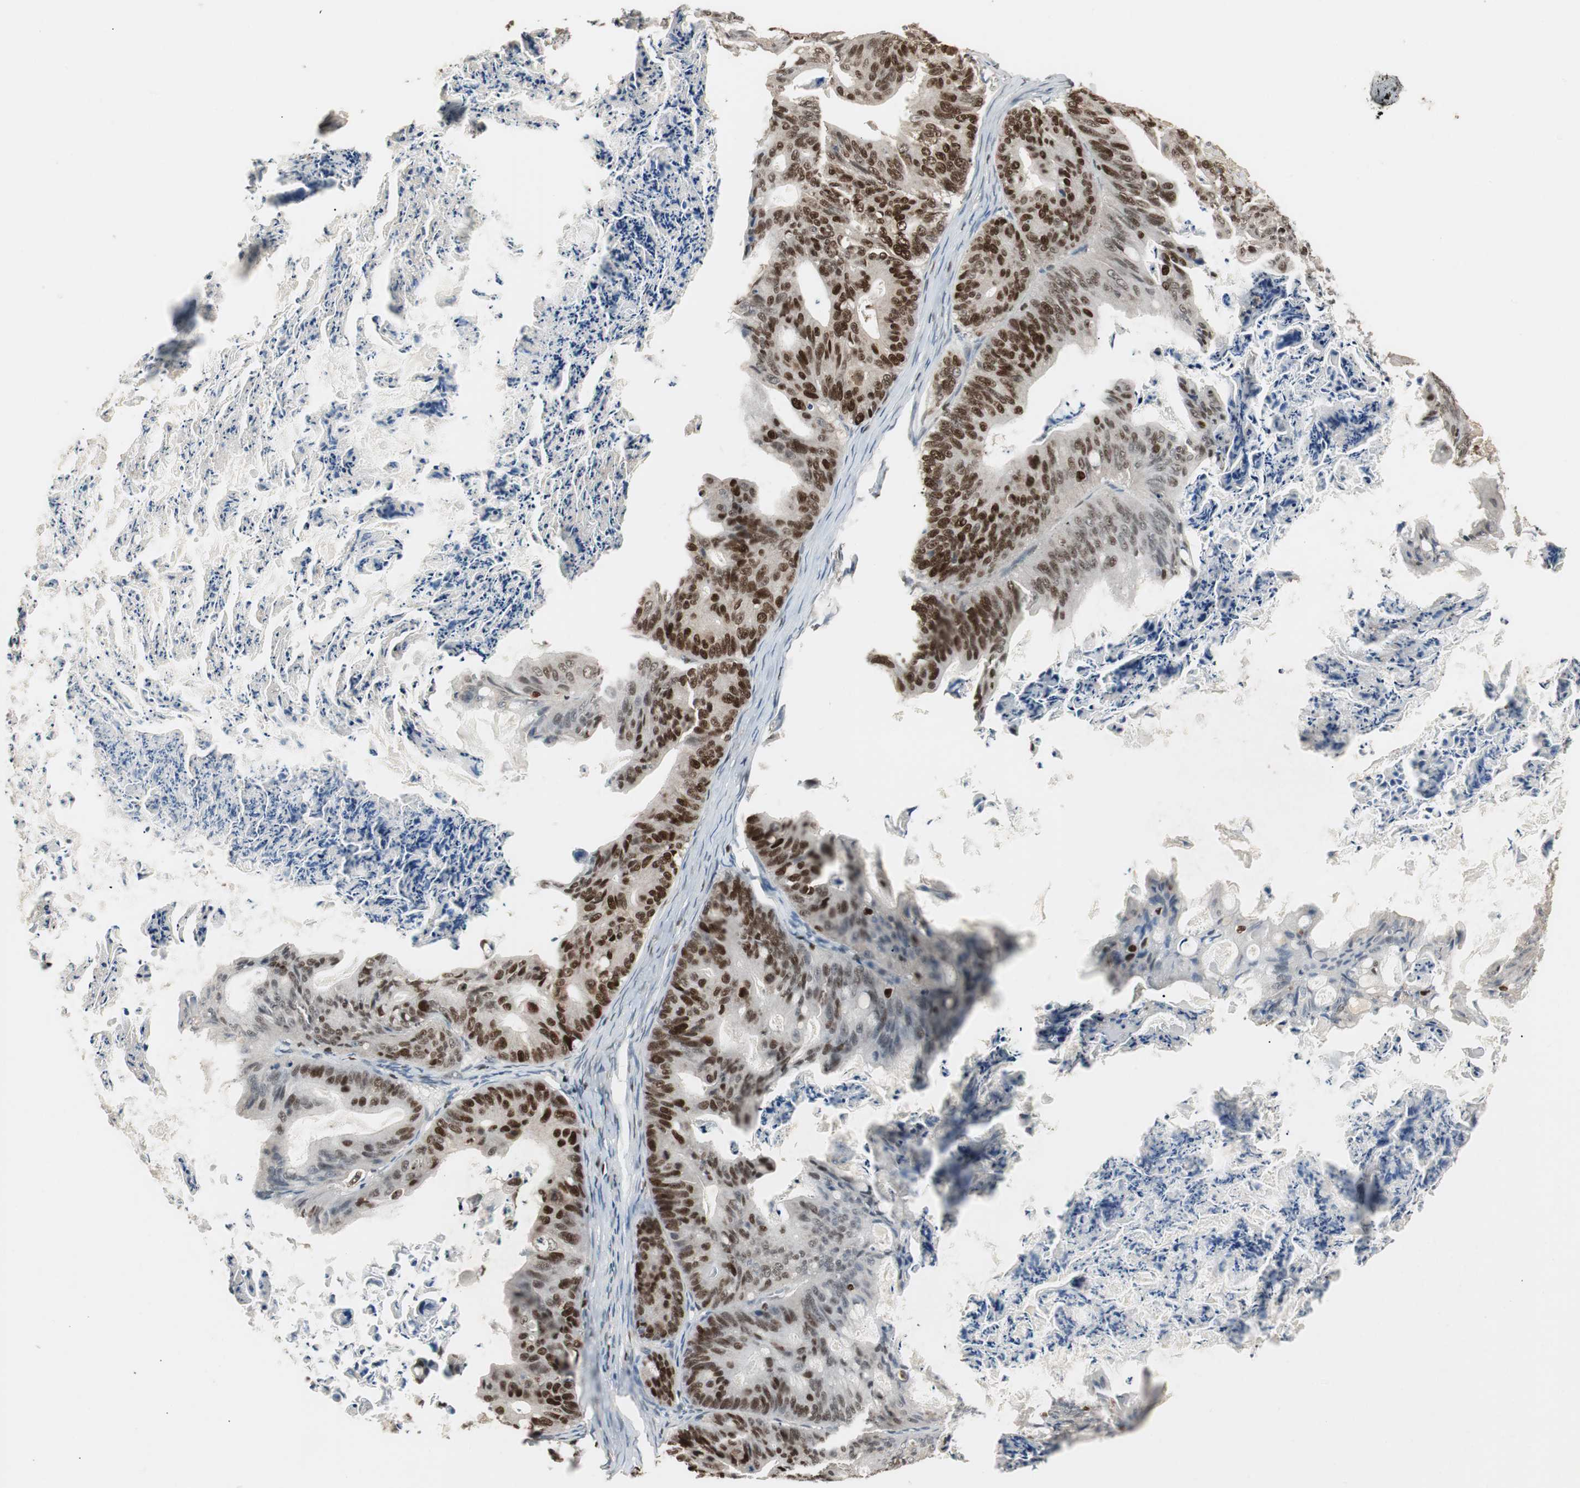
{"staining": {"intensity": "strong", "quantity": "25%-75%", "location": "nuclear"}, "tissue": "ovarian cancer", "cell_type": "Tumor cells", "image_type": "cancer", "snomed": [{"axis": "morphology", "description": "Cystadenocarcinoma, mucinous, NOS"}, {"axis": "topography", "description": "Ovary"}], "caption": "Ovarian cancer (mucinous cystadenocarcinoma) stained with DAB immunohistochemistry (IHC) shows high levels of strong nuclear staining in approximately 25%-75% of tumor cells. (Brightfield microscopy of DAB IHC at high magnification).", "gene": "FEN1", "patient": {"sex": "female", "age": 36}}